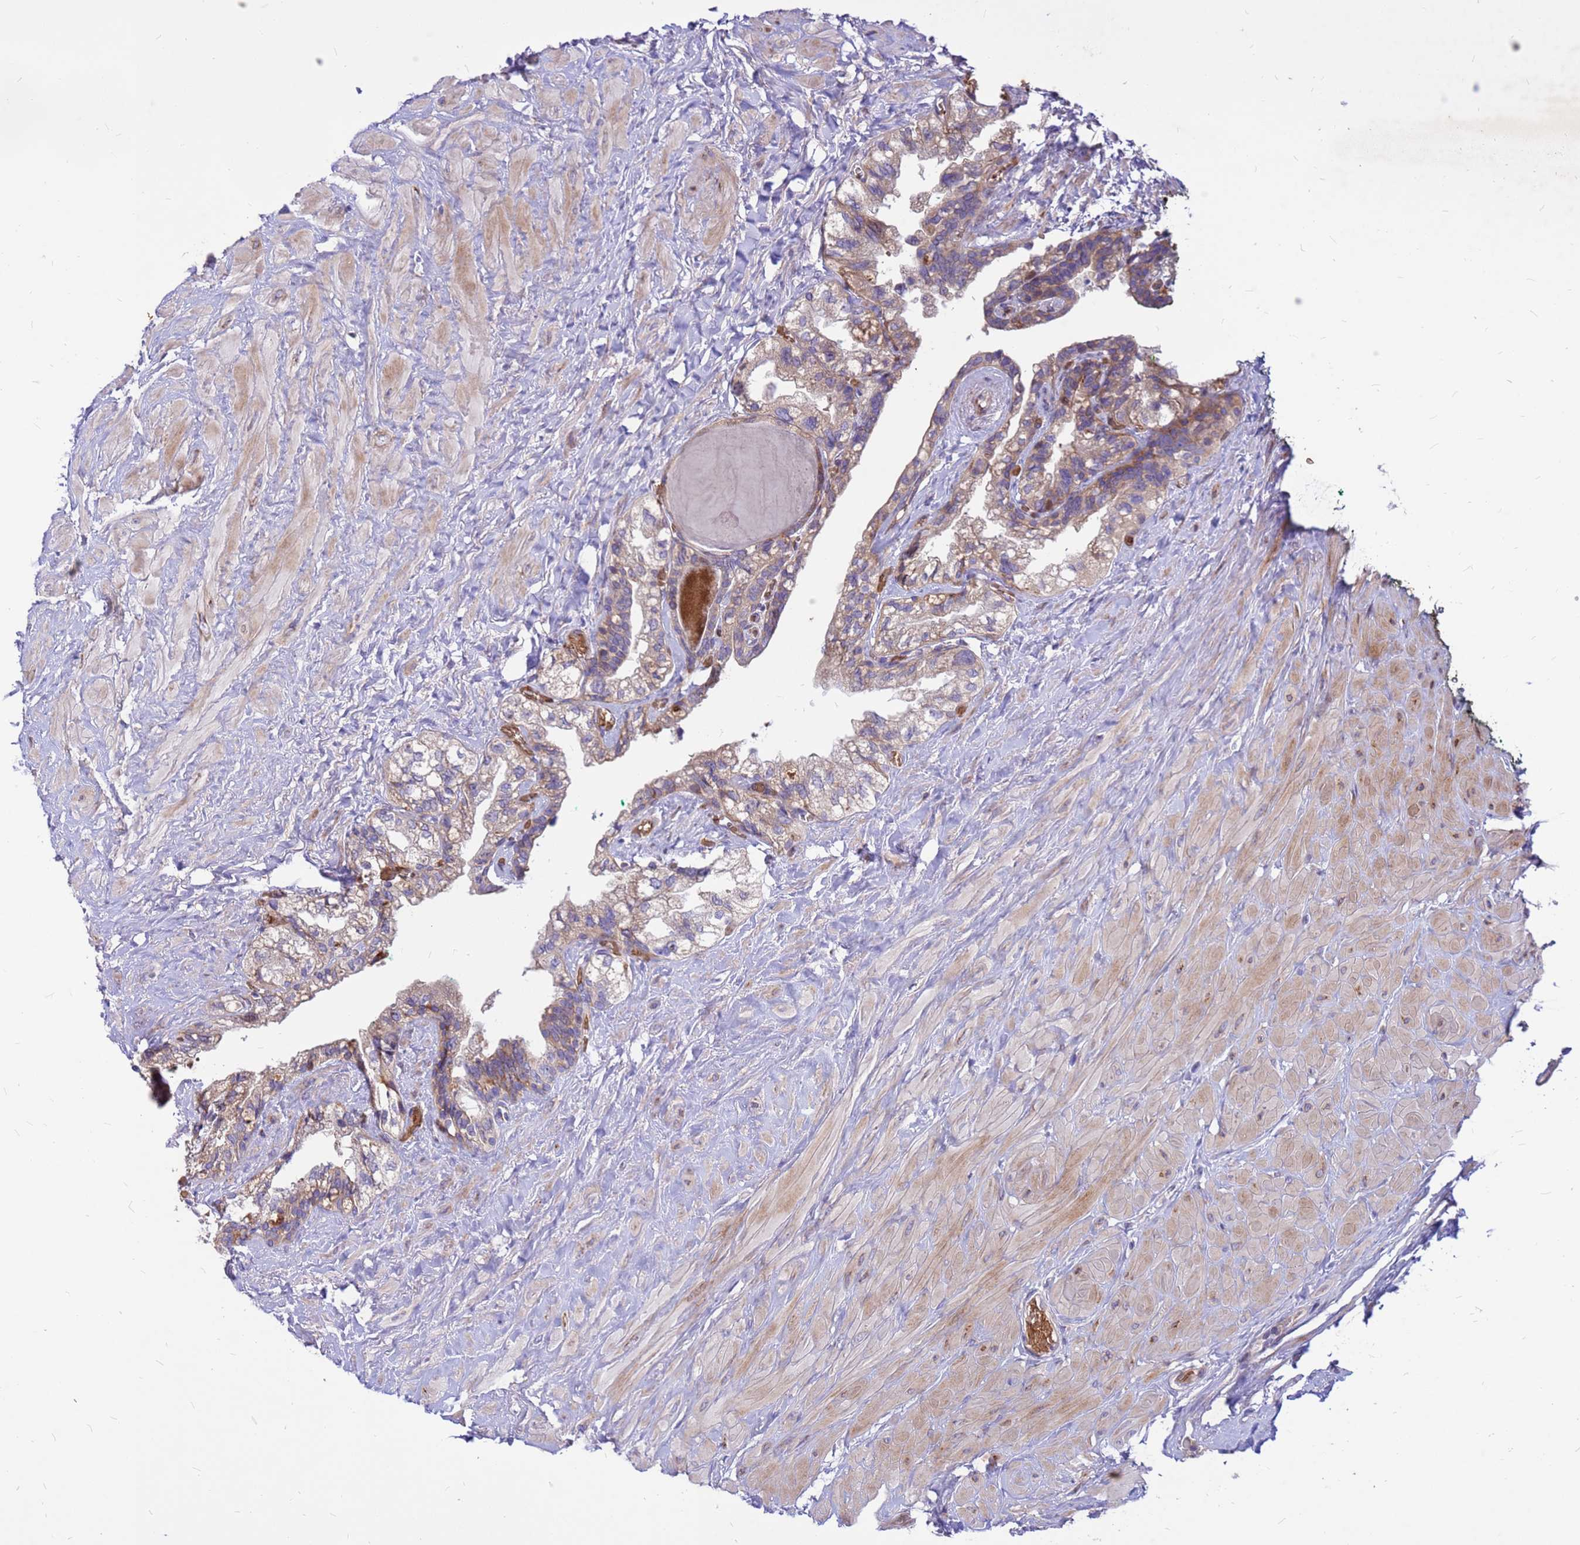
{"staining": {"intensity": "moderate", "quantity": "<25%", "location": "cytoplasmic/membranous"}, "tissue": "seminal vesicle", "cell_type": "Glandular cells", "image_type": "normal", "snomed": [{"axis": "morphology", "description": "Normal tissue, NOS"}, {"axis": "topography", "description": "Seminal veicle"}, {"axis": "topography", "description": "Peripheral nerve tissue"}], "caption": "Seminal vesicle stained with a brown dye shows moderate cytoplasmic/membranous positive expression in about <25% of glandular cells.", "gene": "ZNF669", "patient": {"sex": "male", "age": 60}}